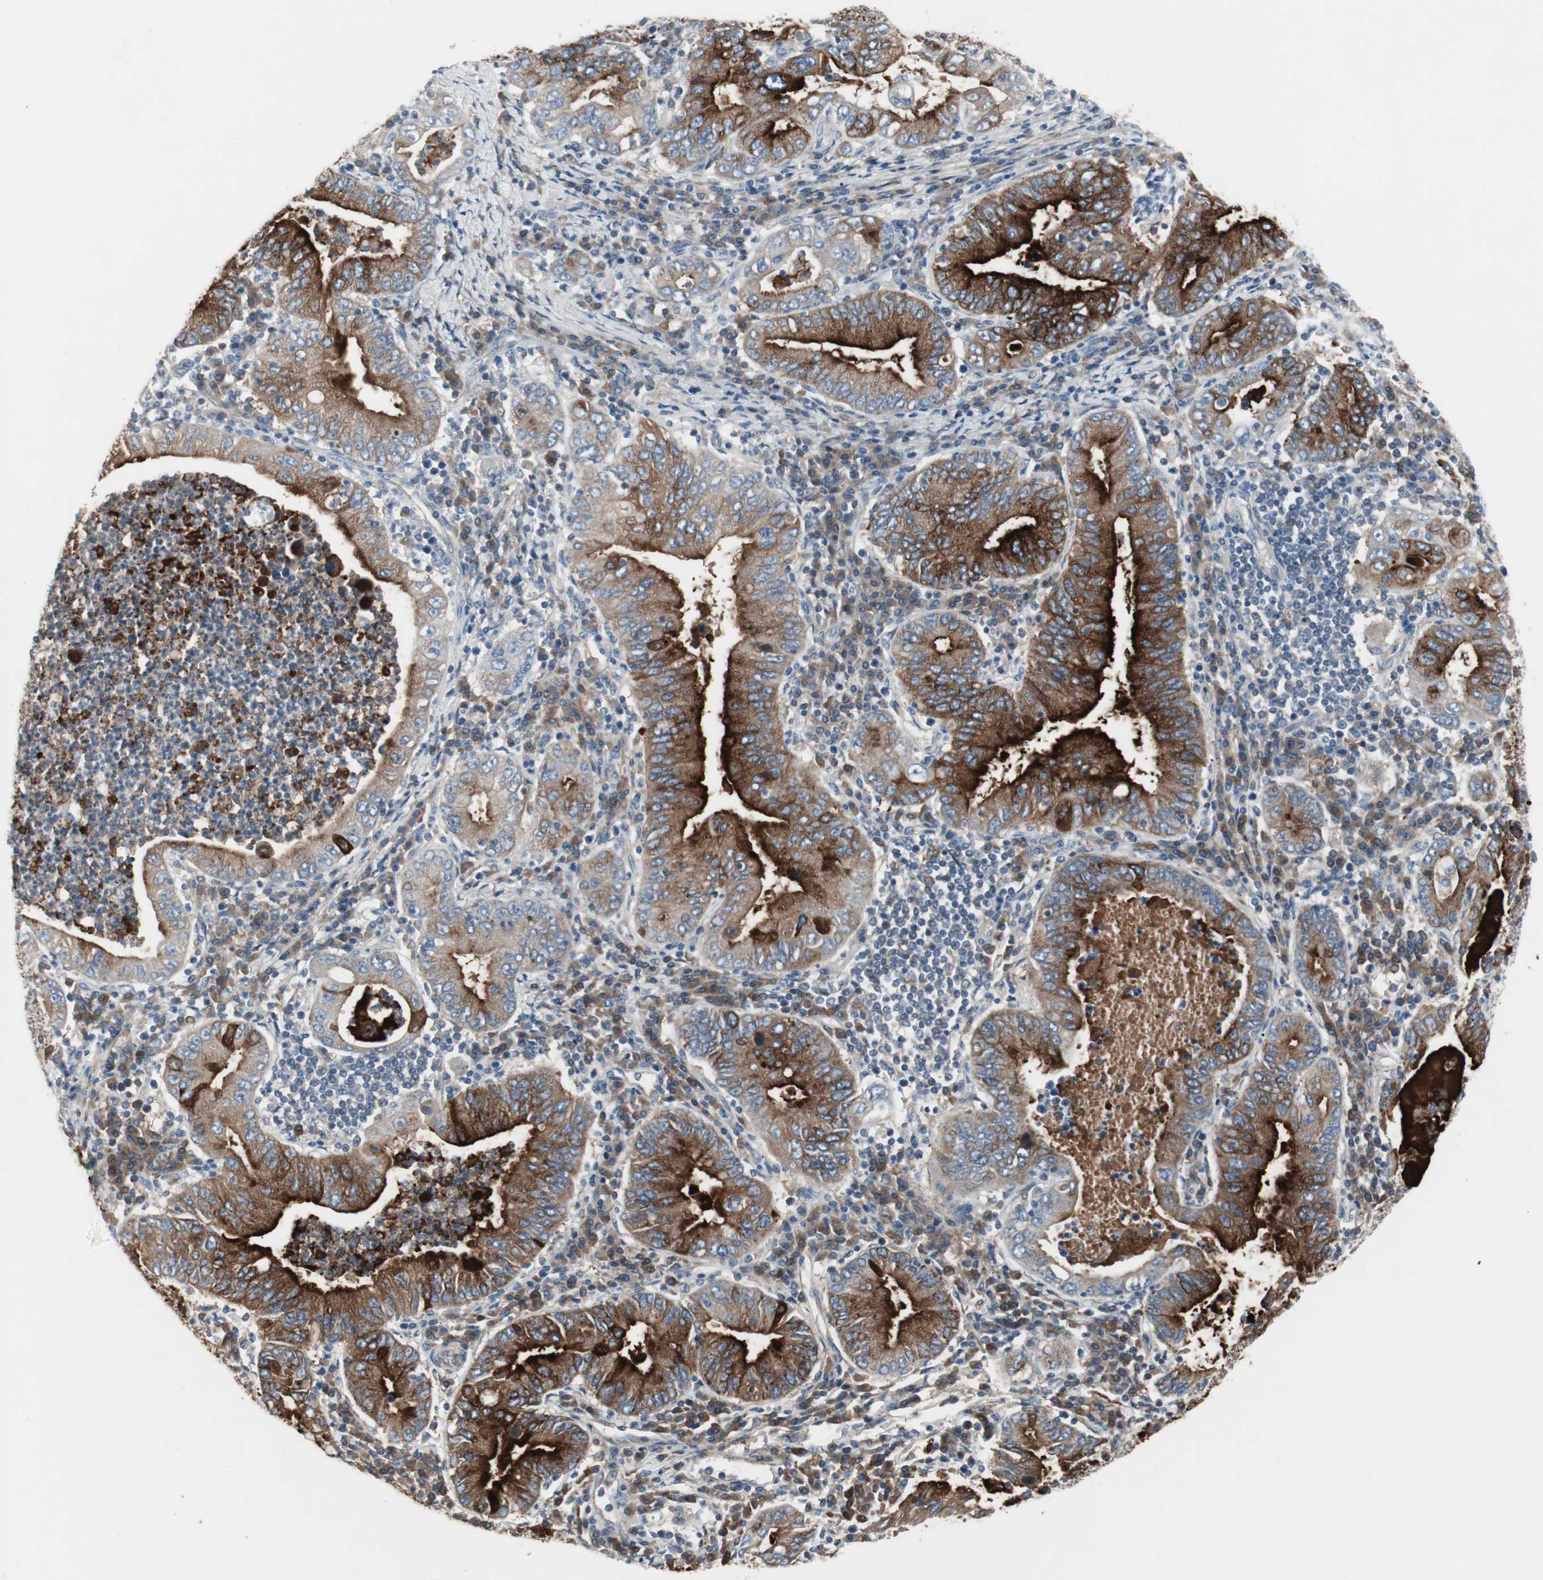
{"staining": {"intensity": "strong", "quantity": "25%-75%", "location": "cytoplasmic/membranous"}, "tissue": "stomach cancer", "cell_type": "Tumor cells", "image_type": "cancer", "snomed": [{"axis": "morphology", "description": "Normal tissue, NOS"}, {"axis": "morphology", "description": "Adenocarcinoma, NOS"}, {"axis": "topography", "description": "Esophagus"}, {"axis": "topography", "description": "Stomach, upper"}, {"axis": "topography", "description": "Peripheral nerve tissue"}], "caption": "Immunohistochemistry (IHC) of stomach cancer (adenocarcinoma) reveals high levels of strong cytoplasmic/membranous positivity in about 25%-75% of tumor cells. The staining is performed using DAB brown chromogen to label protein expression. The nuclei are counter-stained blue using hematoxylin.", "gene": "PIGR", "patient": {"sex": "male", "age": 62}}